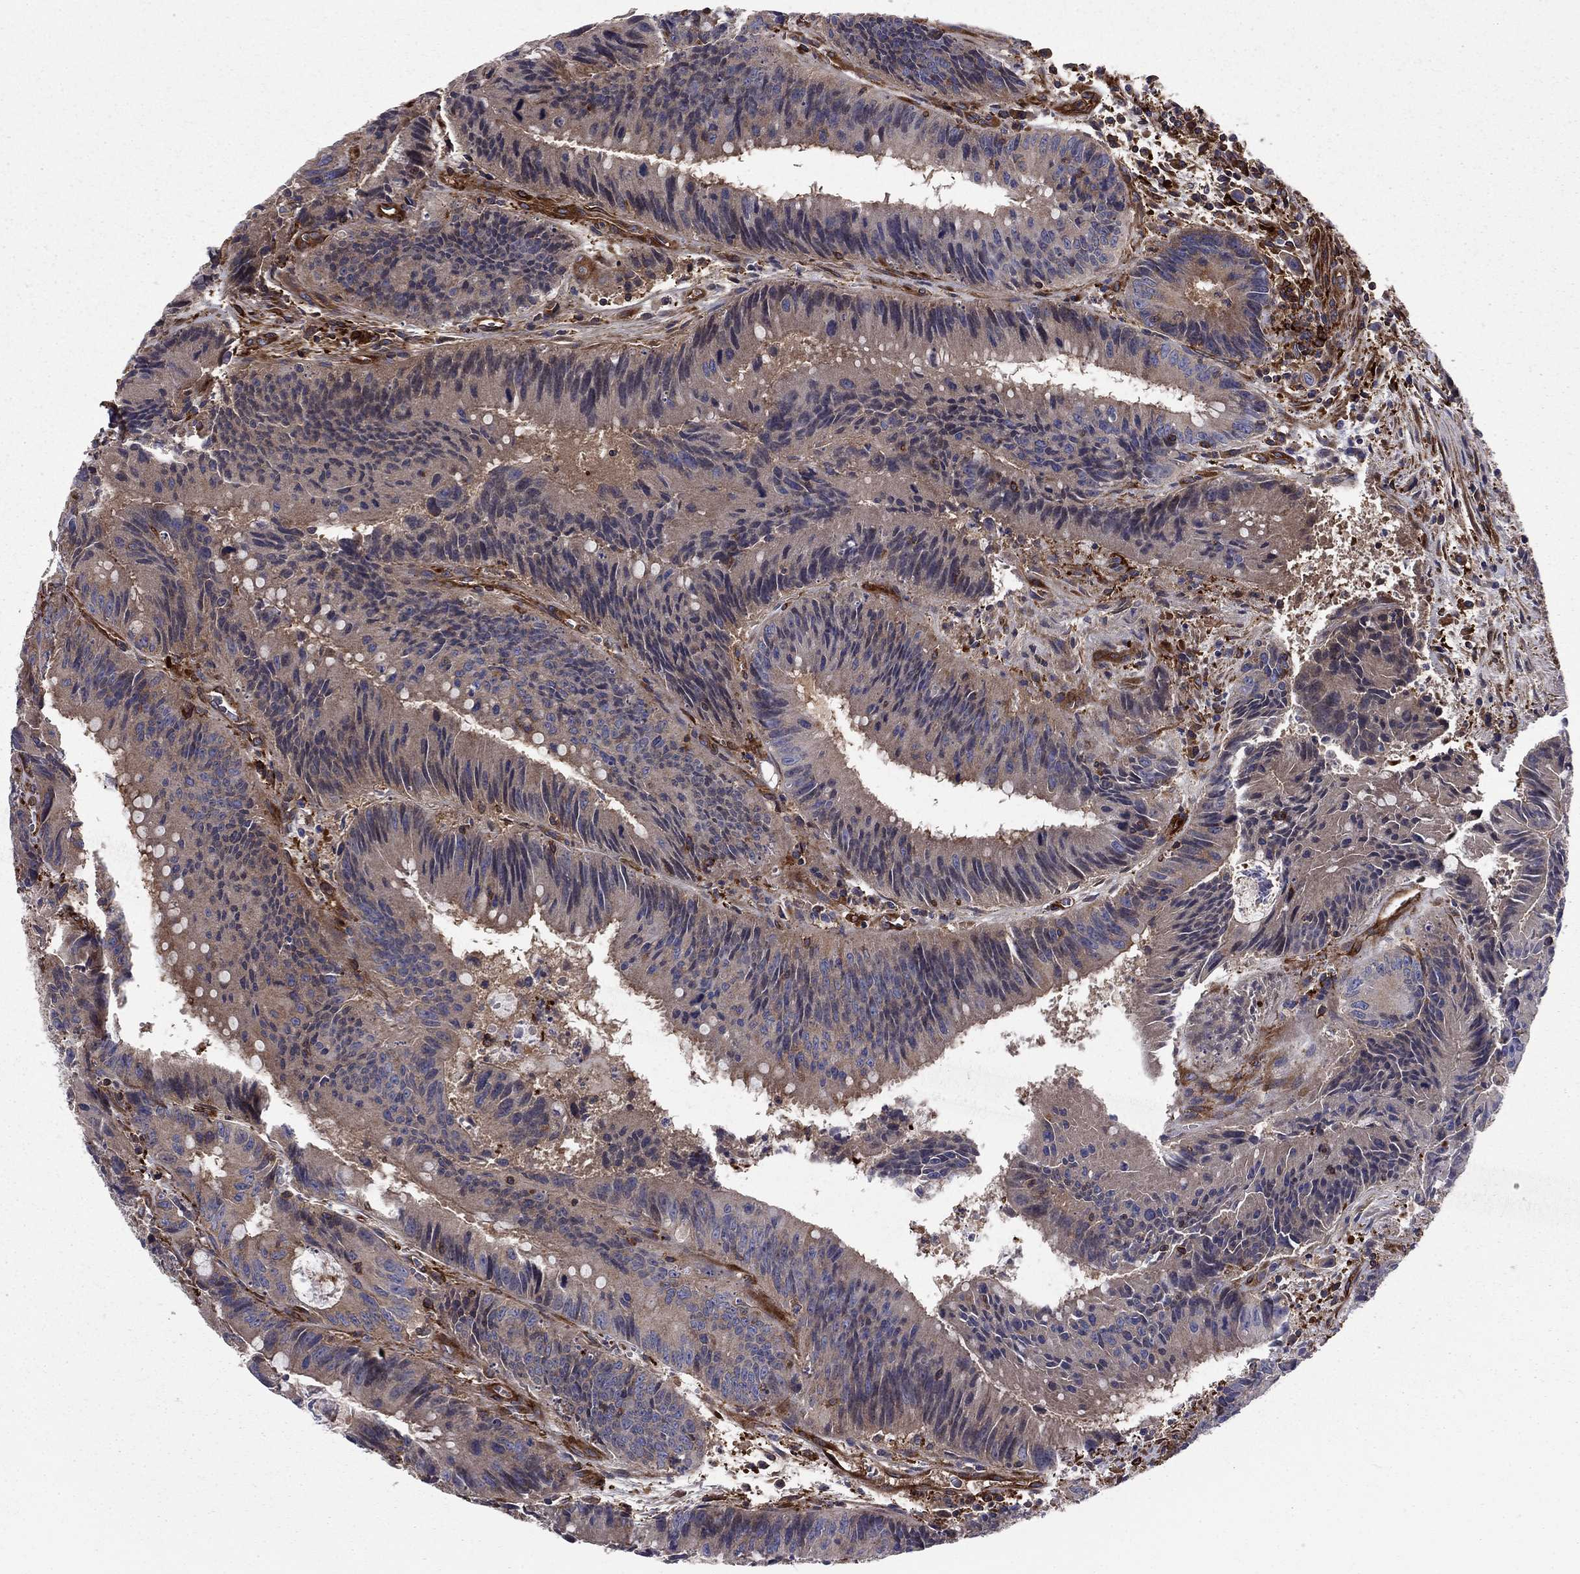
{"staining": {"intensity": "weak", "quantity": "<25%", "location": "cytoplasmic/membranous"}, "tissue": "colorectal cancer", "cell_type": "Tumor cells", "image_type": "cancer", "snomed": [{"axis": "morphology", "description": "Adenocarcinoma, NOS"}, {"axis": "topography", "description": "Rectum"}], "caption": "This is an immunohistochemistry photomicrograph of adenocarcinoma (colorectal). There is no staining in tumor cells.", "gene": "EHBP1L1", "patient": {"sex": "female", "age": 72}}